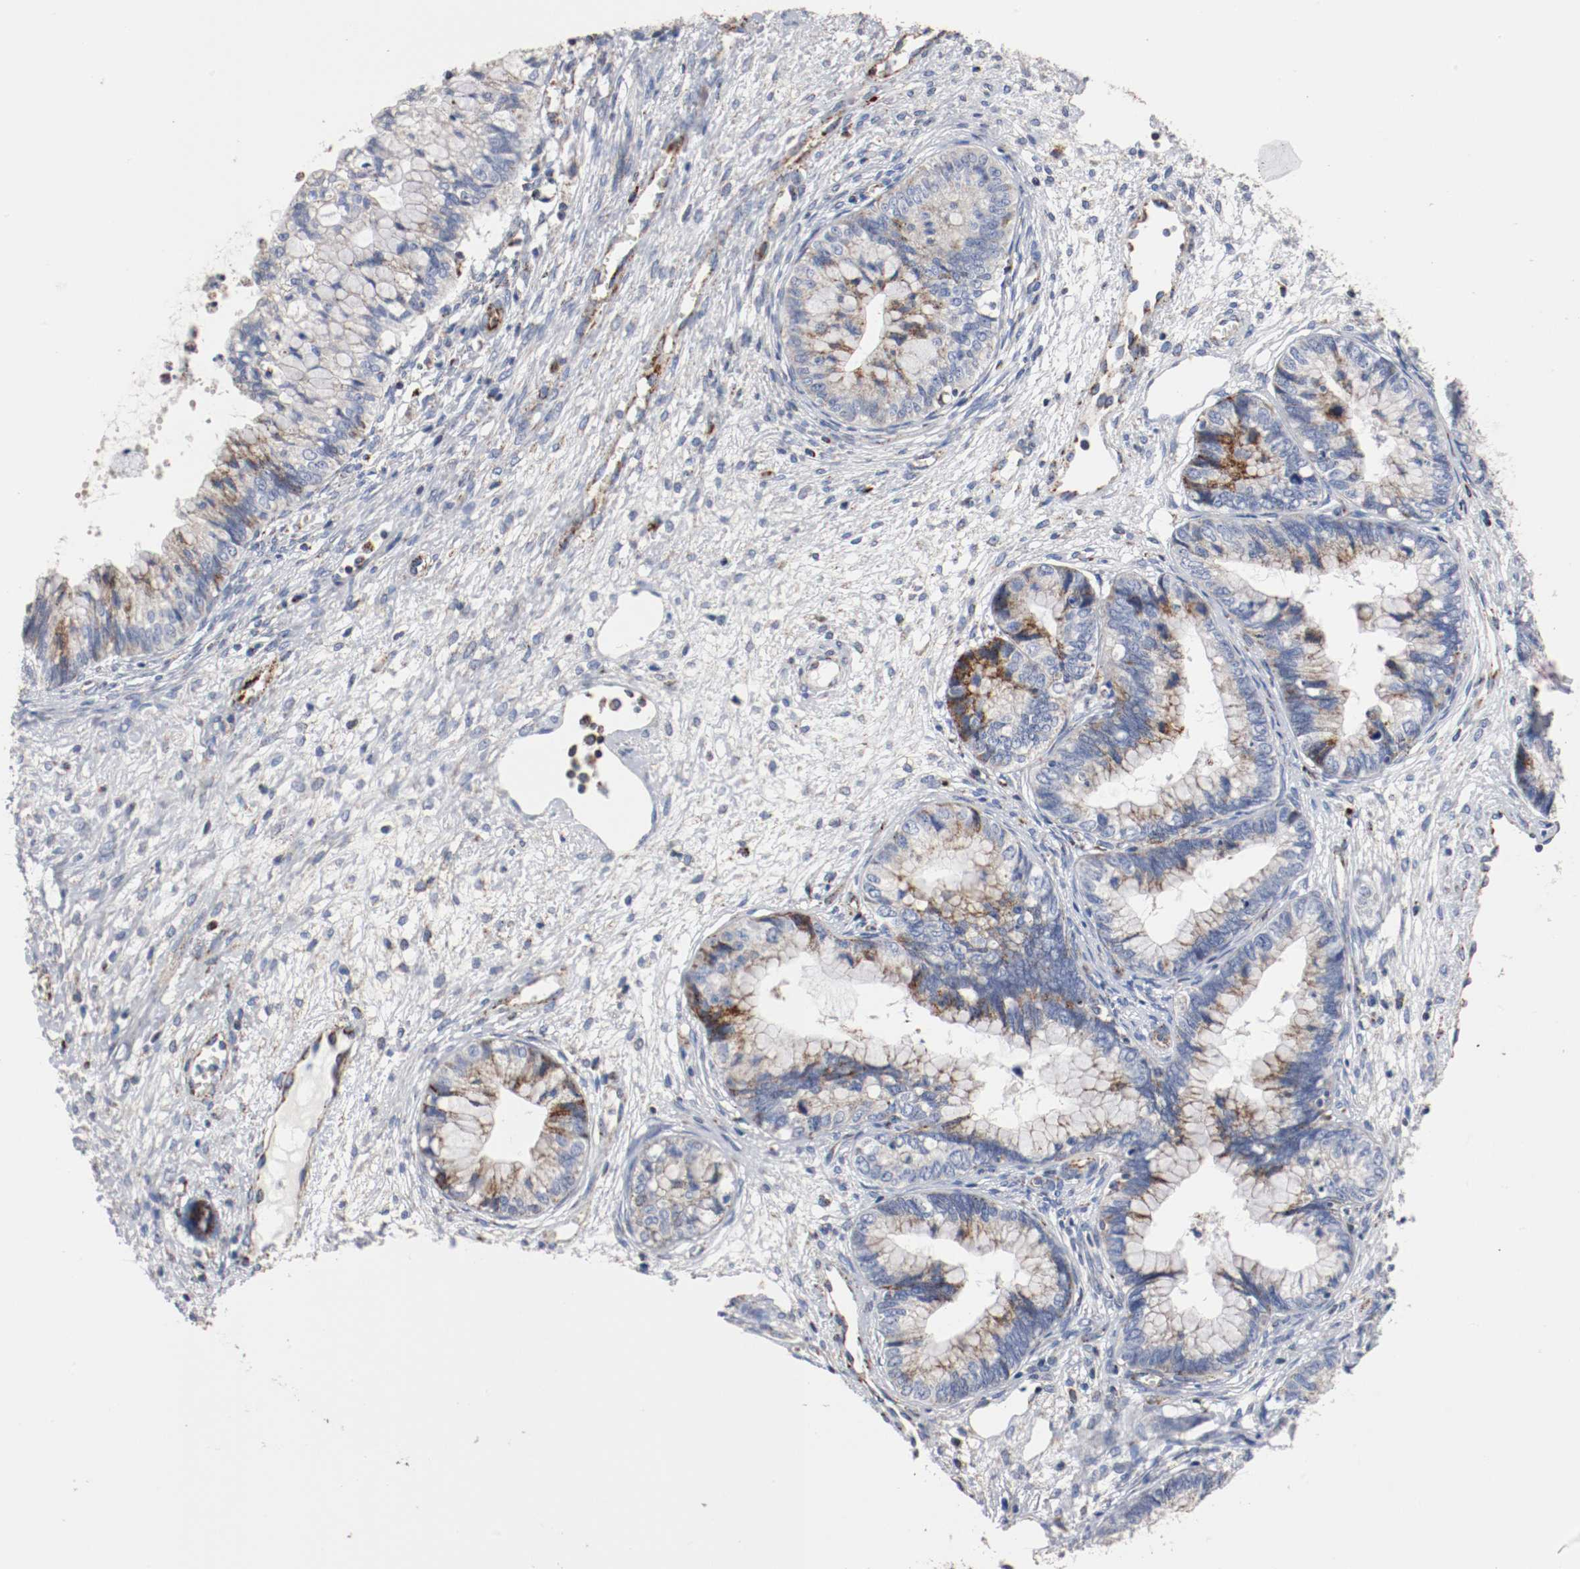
{"staining": {"intensity": "moderate", "quantity": "<25%", "location": "cytoplasmic/membranous"}, "tissue": "cervical cancer", "cell_type": "Tumor cells", "image_type": "cancer", "snomed": [{"axis": "morphology", "description": "Adenocarcinoma, NOS"}, {"axis": "topography", "description": "Cervix"}], "caption": "Immunohistochemistry (IHC) image of neoplastic tissue: cervical cancer stained using IHC shows low levels of moderate protein expression localized specifically in the cytoplasmic/membranous of tumor cells, appearing as a cytoplasmic/membranous brown color.", "gene": "TUBD1", "patient": {"sex": "female", "age": 44}}